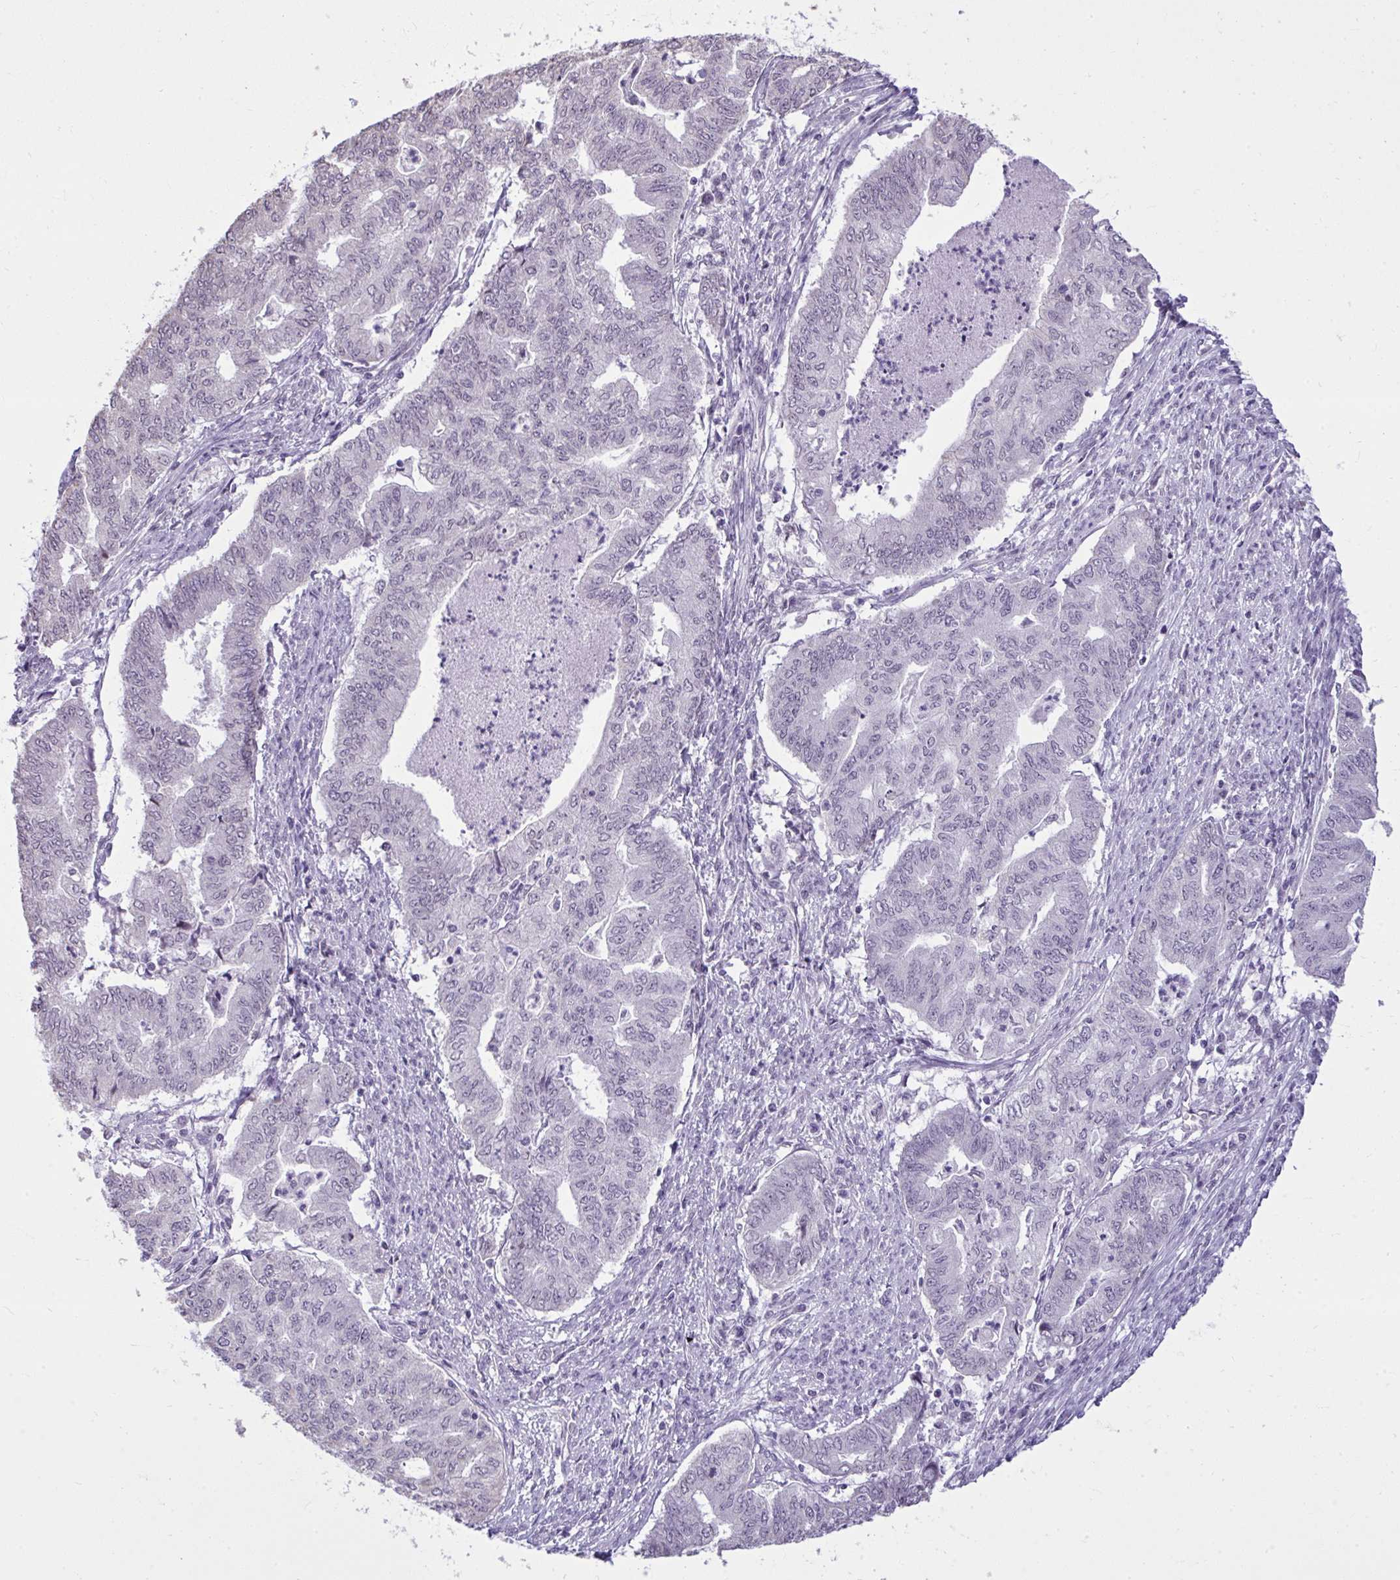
{"staining": {"intensity": "negative", "quantity": "none", "location": "none"}, "tissue": "endometrial cancer", "cell_type": "Tumor cells", "image_type": "cancer", "snomed": [{"axis": "morphology", "description": "Adenocarcinoma, NOS"}, {"axis": "topography", "description": "Endometrium"}], "caption": "Photomicrograph shows no significant protein positivity in tumor cells of endometrial adenocarcinoma.", "gene": "NPPA", "patient": {"sex": "female", "age": 79}}